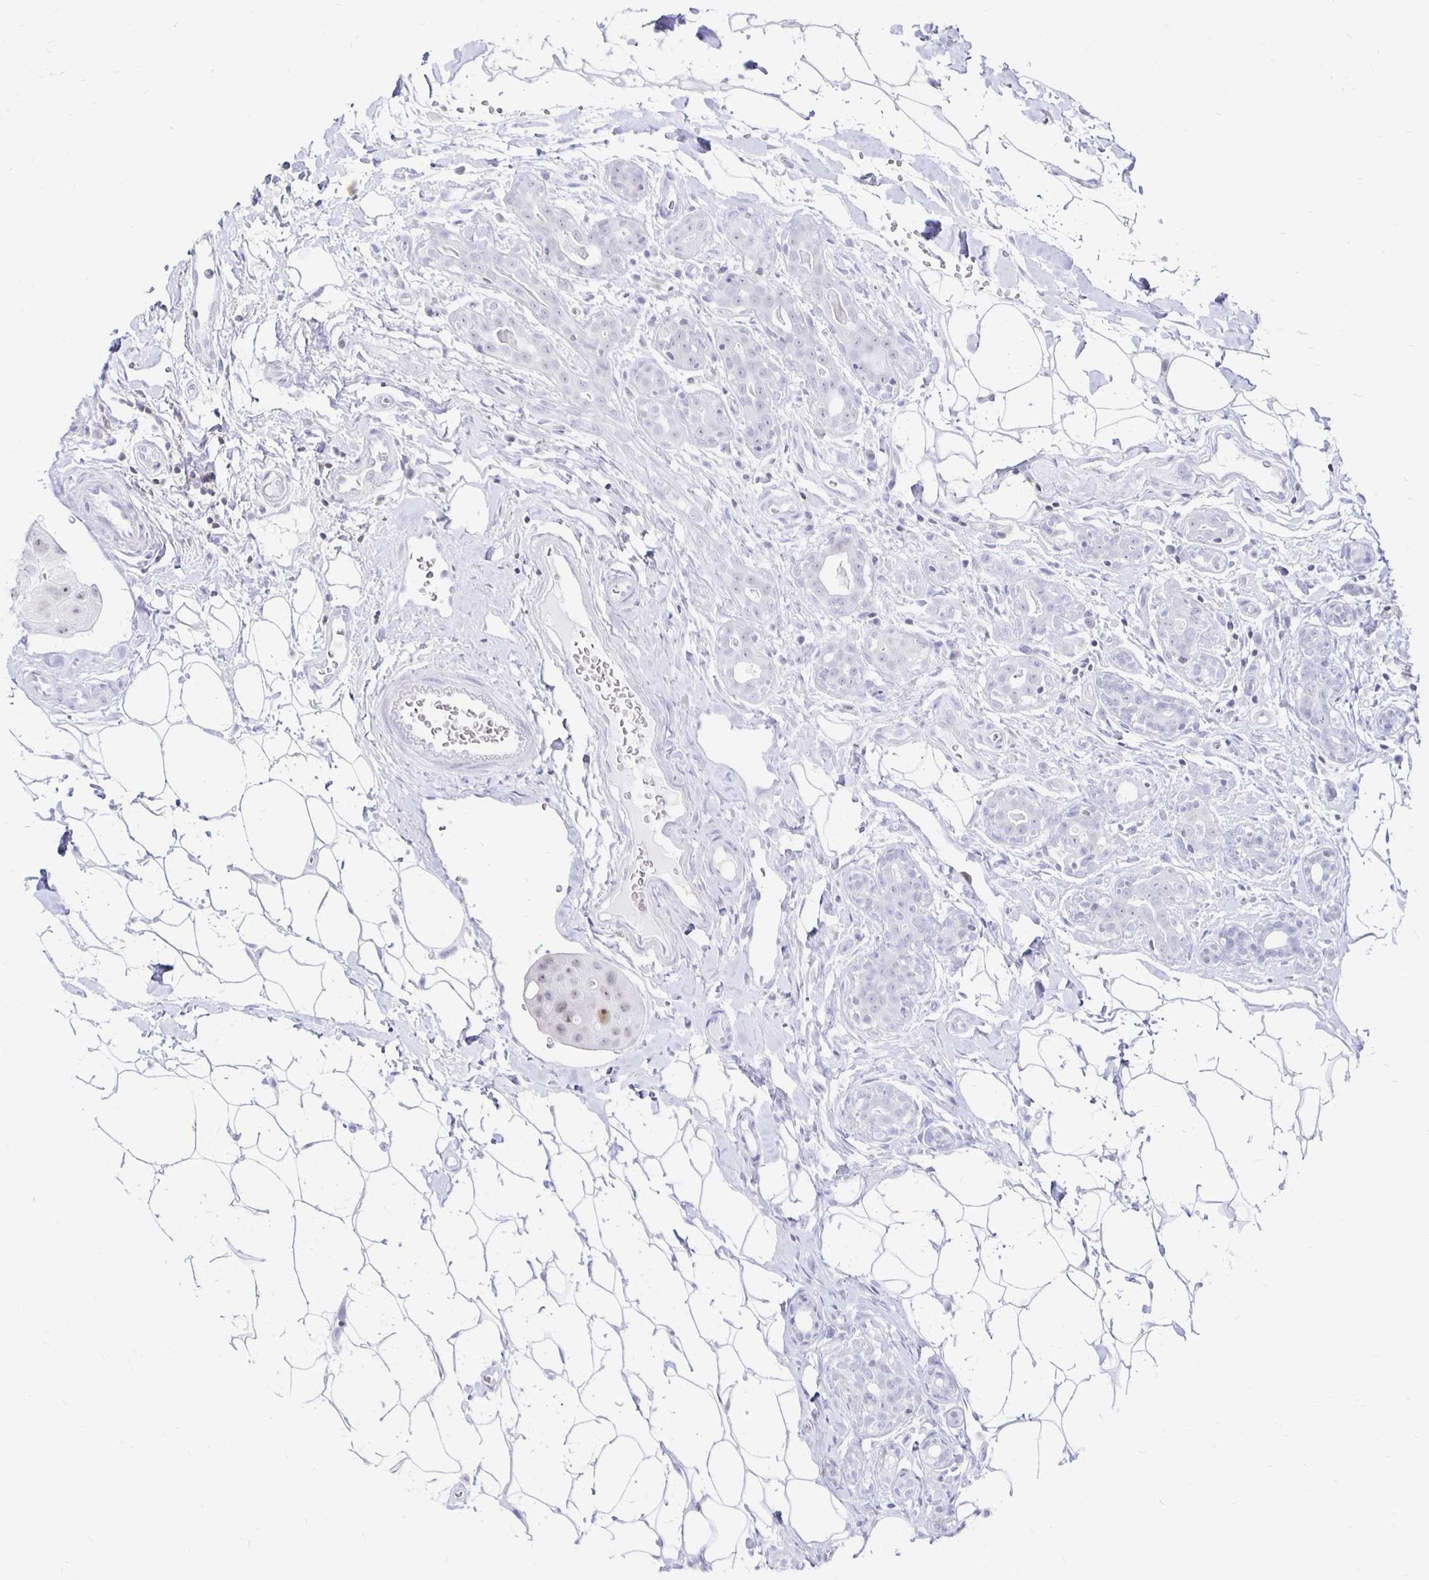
{"staining": {"intensity": "weak", "quantity": "<25%", "location": "nuclear"}, "tissue": "breast cancer", "cell_type": "Tumor cells", "image_type": "cancer", "snomed": [{"axis": "morphology", "description": "Duct carcinoma"}, {"axis": "topography", "description": "Breast"}], "caption": "High power microscopy histopathology image of an IHC image of intraductal carcinoma (breast), revealing no significant staining in tumor cells. The staining was performed using DAB (3,3'-diaminobenzidine) to visualize the protein expression in brown, while the nuclei were stained in blue with hematoxylin (Magnification: 20x).", "gene": "SYT2", "patient": {"sex": "female", "age": 43}}